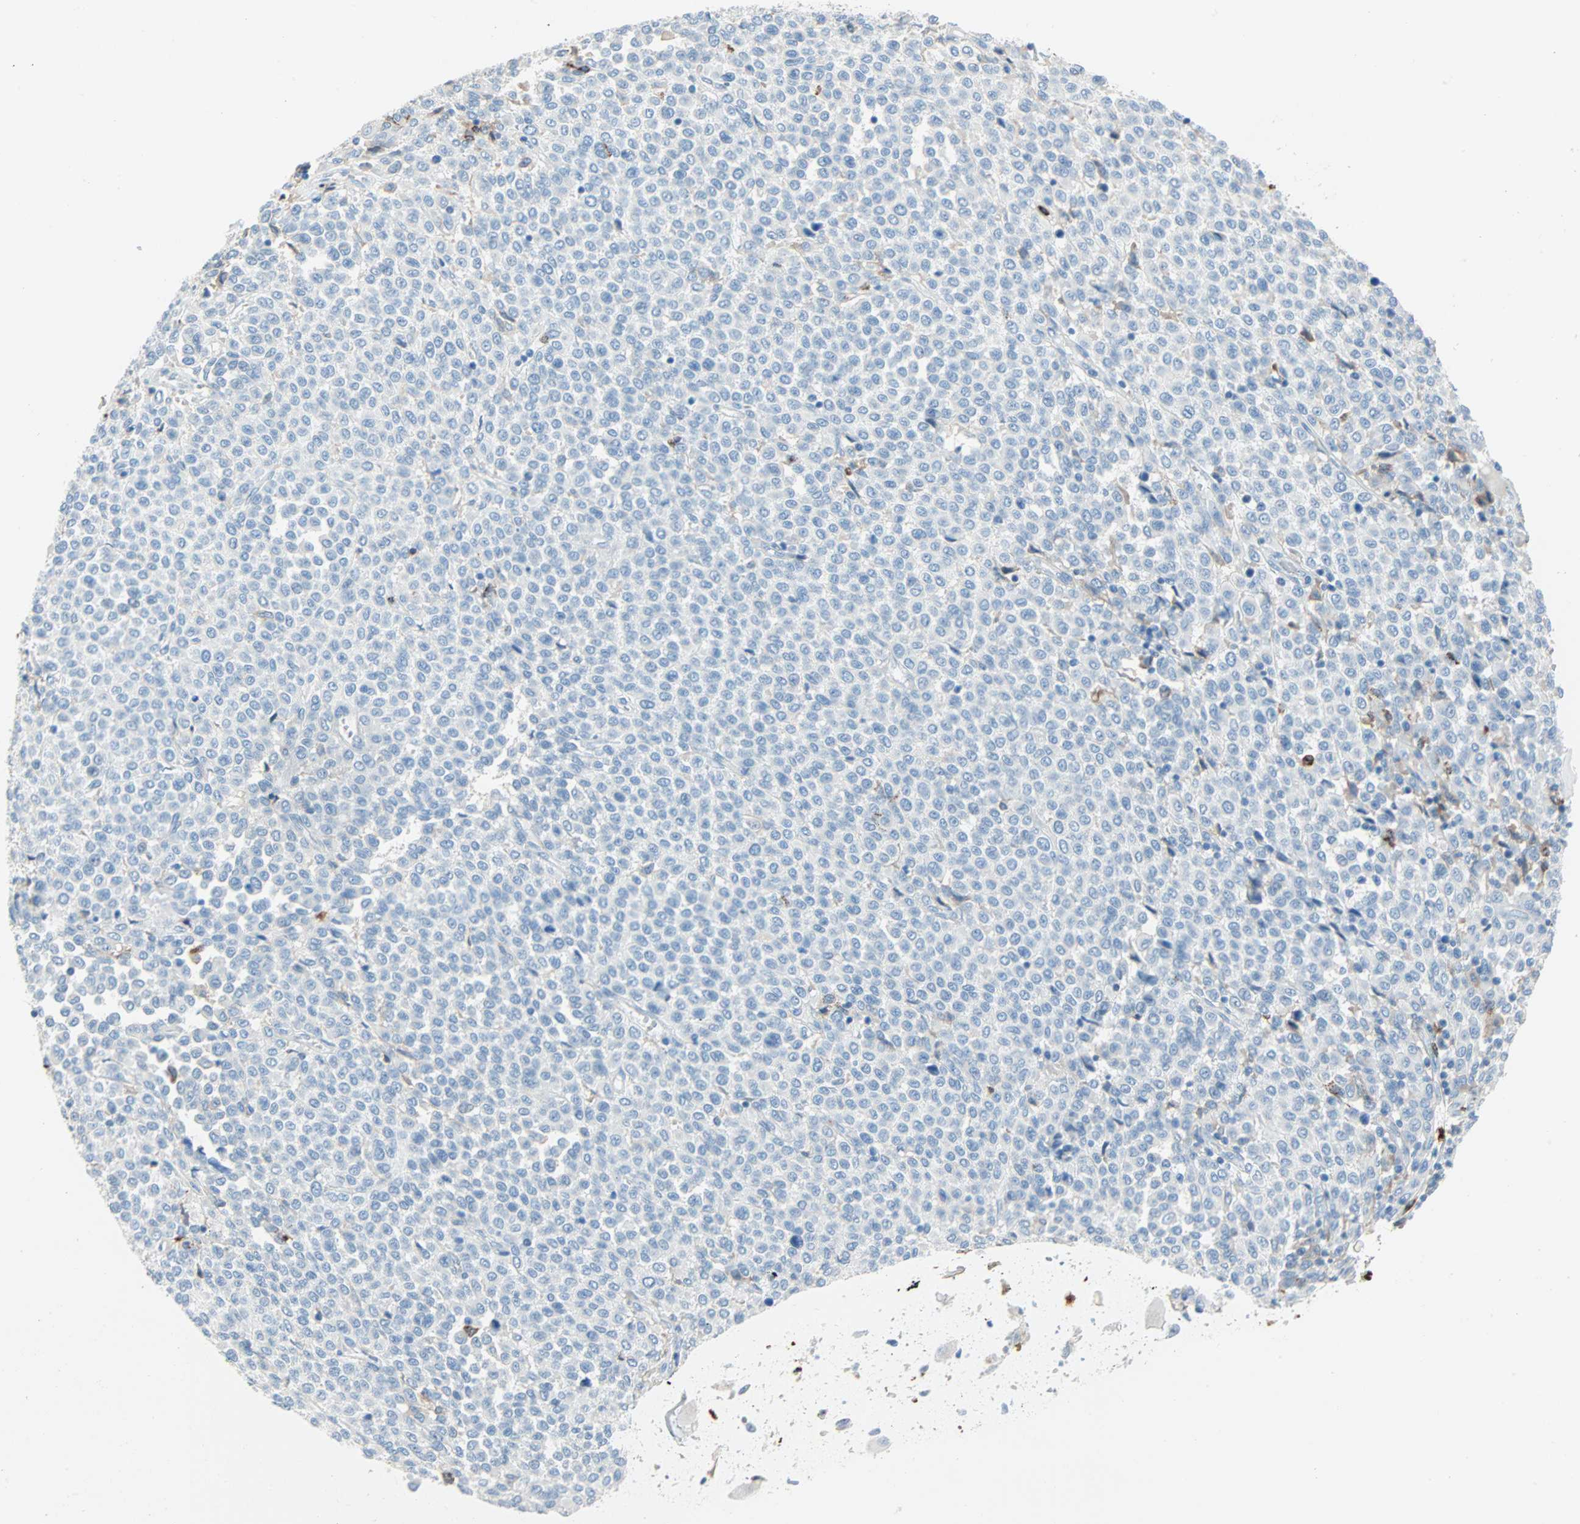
{"staining": {"intensity": "negative", "quantity": "none", "location": "none"}, "tissue": "melanoma", "cell_type": "Tumor cells", "image_type": "cancer", "snomed": [{"axis": "morphology", "description": "Malignant melanoma, Metastatic site"}, {"axis": "topography", "description": "Pancreas"}], "caption": "Tumor cells show no significant protein staining in malignant melanoma (metastatic site). Nuclei are stained in blue.", "gene": "CLEC4A", "patient": {"sex": "female", "age": 30}}